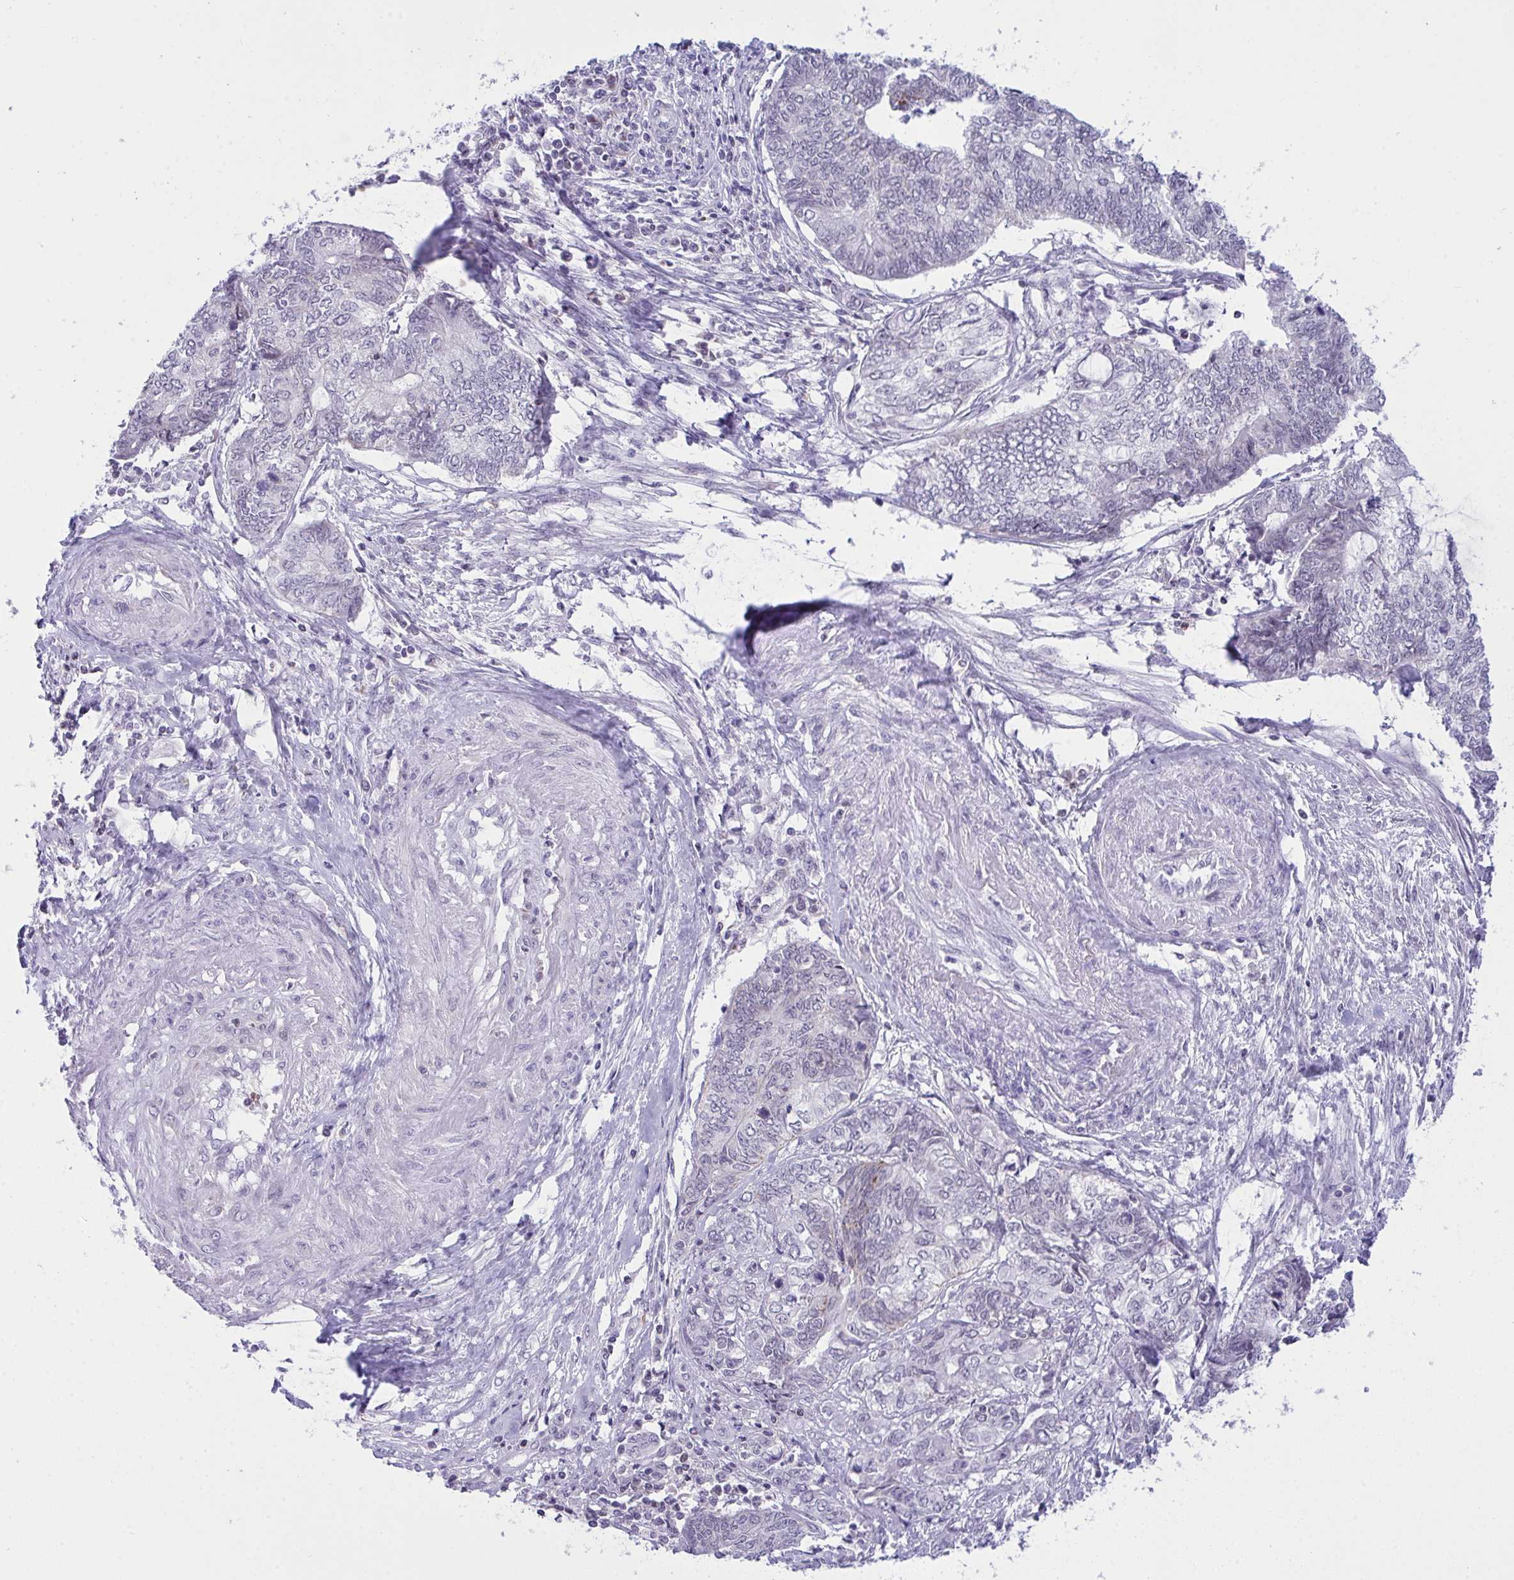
{"staining": {"intensity": "negative", "quantity": "none", "location": "none"}, "tissue": "endometrial cancer", "cell_type": "Tumor cells", "image_type": "cancer", "snomed": [{"axis": "morphology", "description": "Adenocarcinoma, NOS"}, {"axis": "topography", "description": "Uterus"}, {"axis": "topography", "description": "Endometrium"}], "caption": "Tumor cells are negative for protein expression in human endometrial adenocarcinoma. Brightfield microscopy of immunohistochemistry (IHC) stained with DAB (3,3'-diaminobenzidine) (brown) and hematoxylin (blue), captured at high magnification.", "gene": "PLA2G12B", "patient": {"sex": "female", "age": 70}}